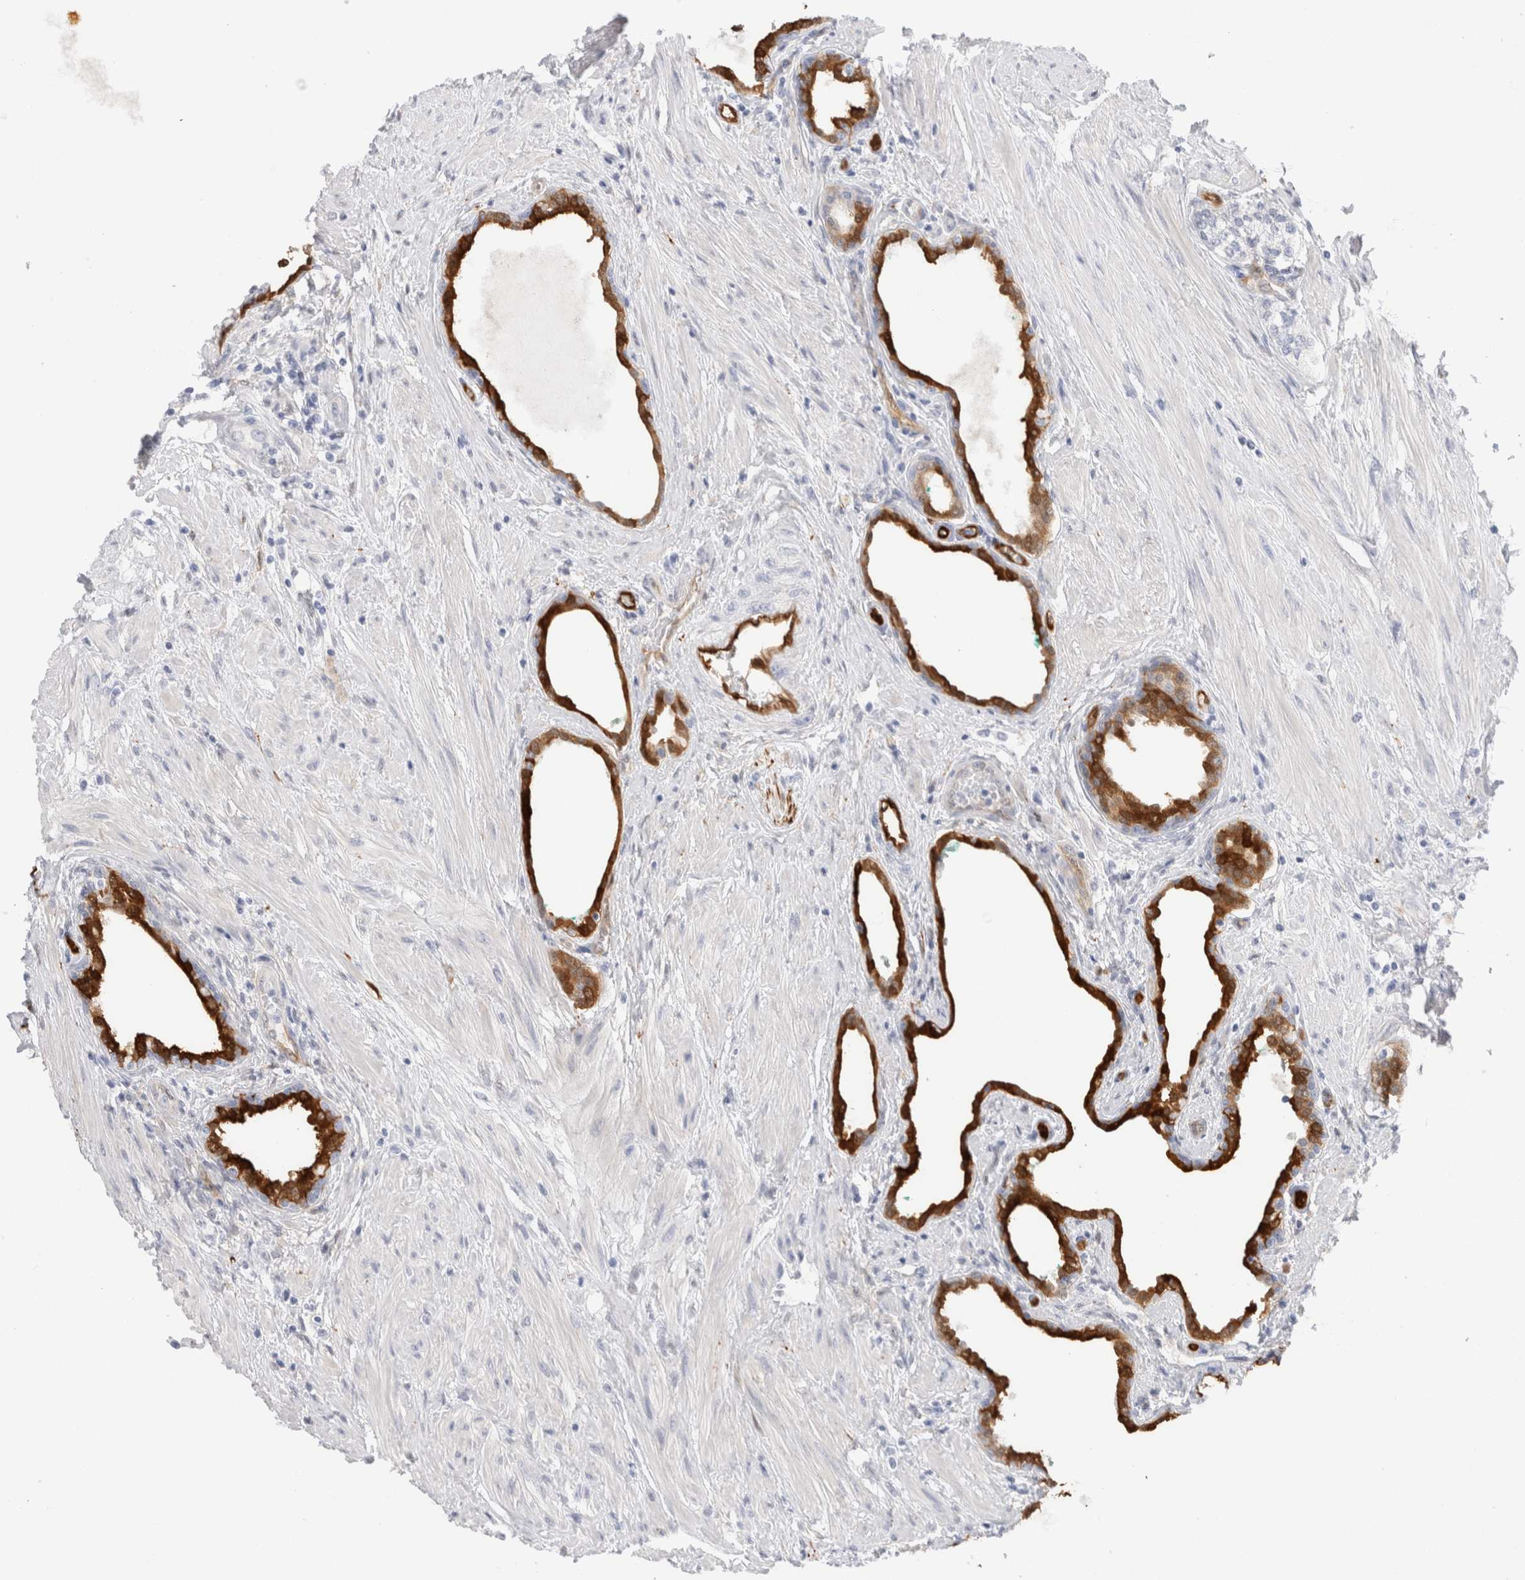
{"staining": {"intensity": "strong", "quantity": ">75%", "location": "cytoplasmic/membranous"}, "tissue": "prostate cancer", "cell_type": "Tumor cells", "image_type": "cancer", "snomed": [{"axis": "morphology", "description": "Adenocarcinoma, High grade"}, {"axis": "topography", "description": "Prostate"}], "caption": "This photomicrograph shows prostate high-grade adenocarcinoma stained with immunohistochemistry (IHC) to label a protein in brown. The cytoplasmic/membranous of tumor cells show strong positivity for the protein. Nuclei are counter-stained blue.", "gene": "NAPEPLD", "patient": {"sex": "male", "age": 52}}